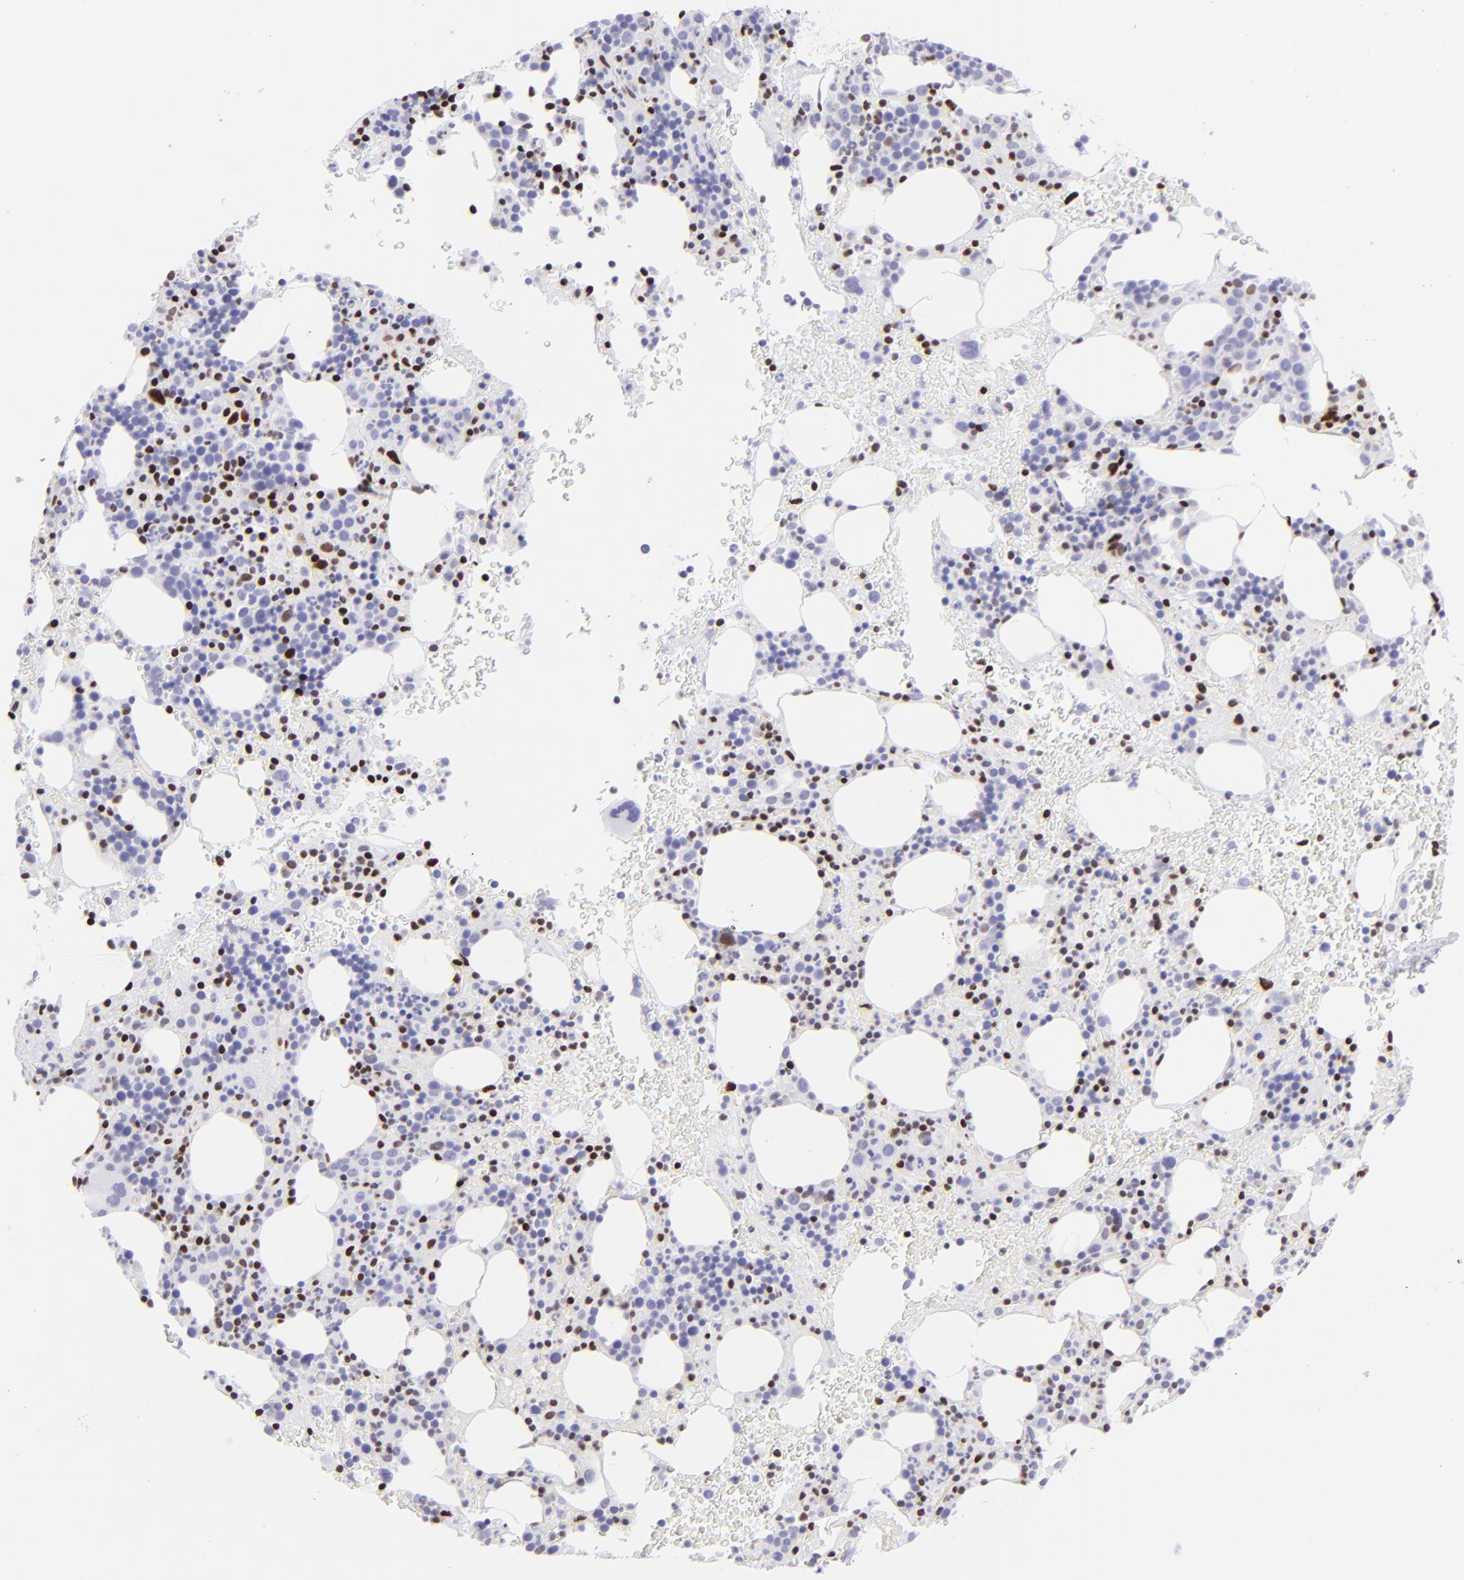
{"staining": {"intensity": "strong", "quantity": "25%-75%", "location": "nuclear"}, "tissue": "bone marrow", "cell_type": "Hematopoietic cells", "image_type": "normal", "snomed": [{"axis": "morphology", "description": "Normal tissue, NOS"}, {"axis": "topography", "description": "Bone marrow"}], "caption": "Strong nuclear protein staining is present in about 25%-75% of hematopoietic cells in bone marrow. Immunohistochemistry (ihc) stains the protein in brown and the nuclei are stained blue.", "gene": "ETS1", "patient": {"sex": "male", "age": 86}}